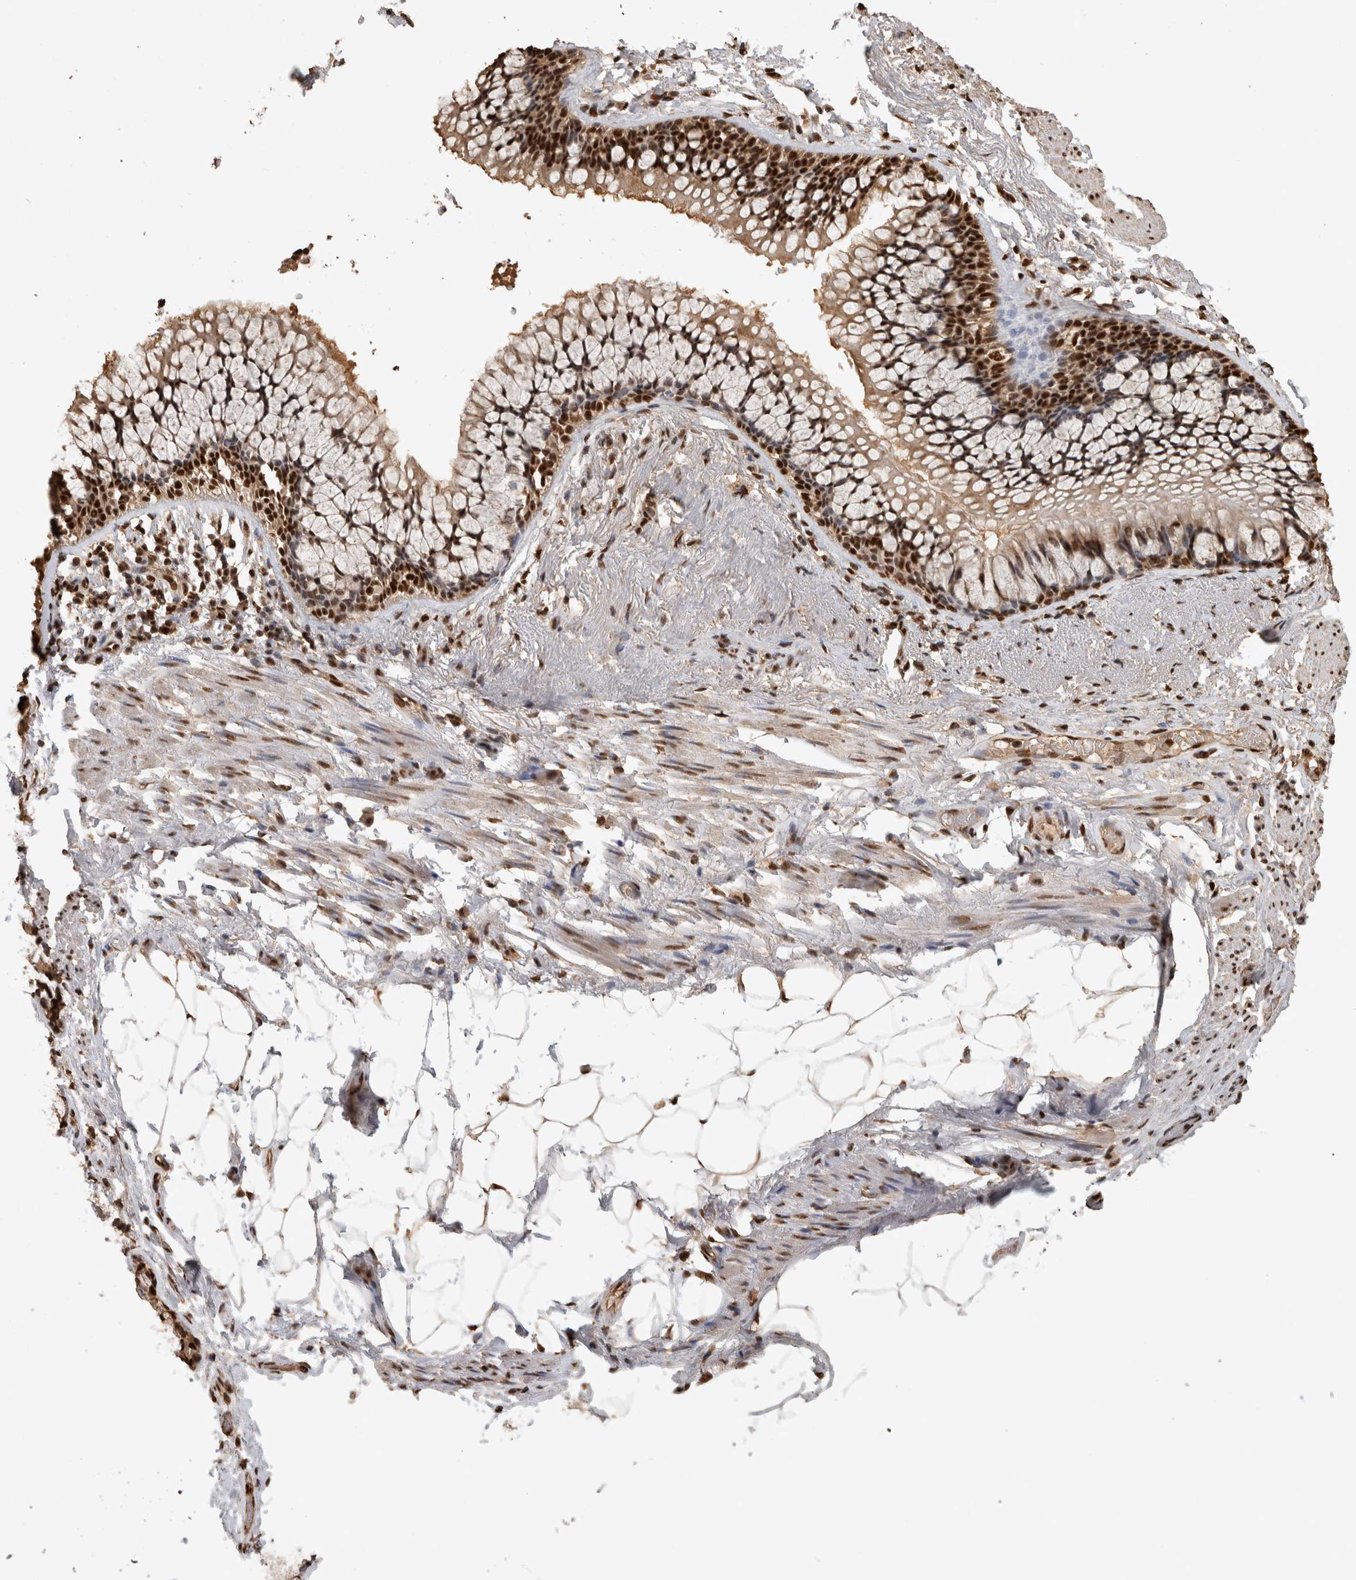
{"staining": {"intensity": "strong", "quantity": ">75%", "location": "nuclear"}, "tissue": "adipose tissue", "cell_type": "Adipocytes", "image_type": "normal", "snomed": [{"axis": "morphology", "description": "Normal tissue, NOS"}, {"axis": "topography", "description": "Cartilage tissue"}, {"axis": "topography", "description": "Bronchus"}], "caption": "Strong nuclear staining is identified in about >75% of adipocytes in unremarkable adipose tissue.", "gene": "RAD50", "patient": {"sex": "female", "age": 73}}